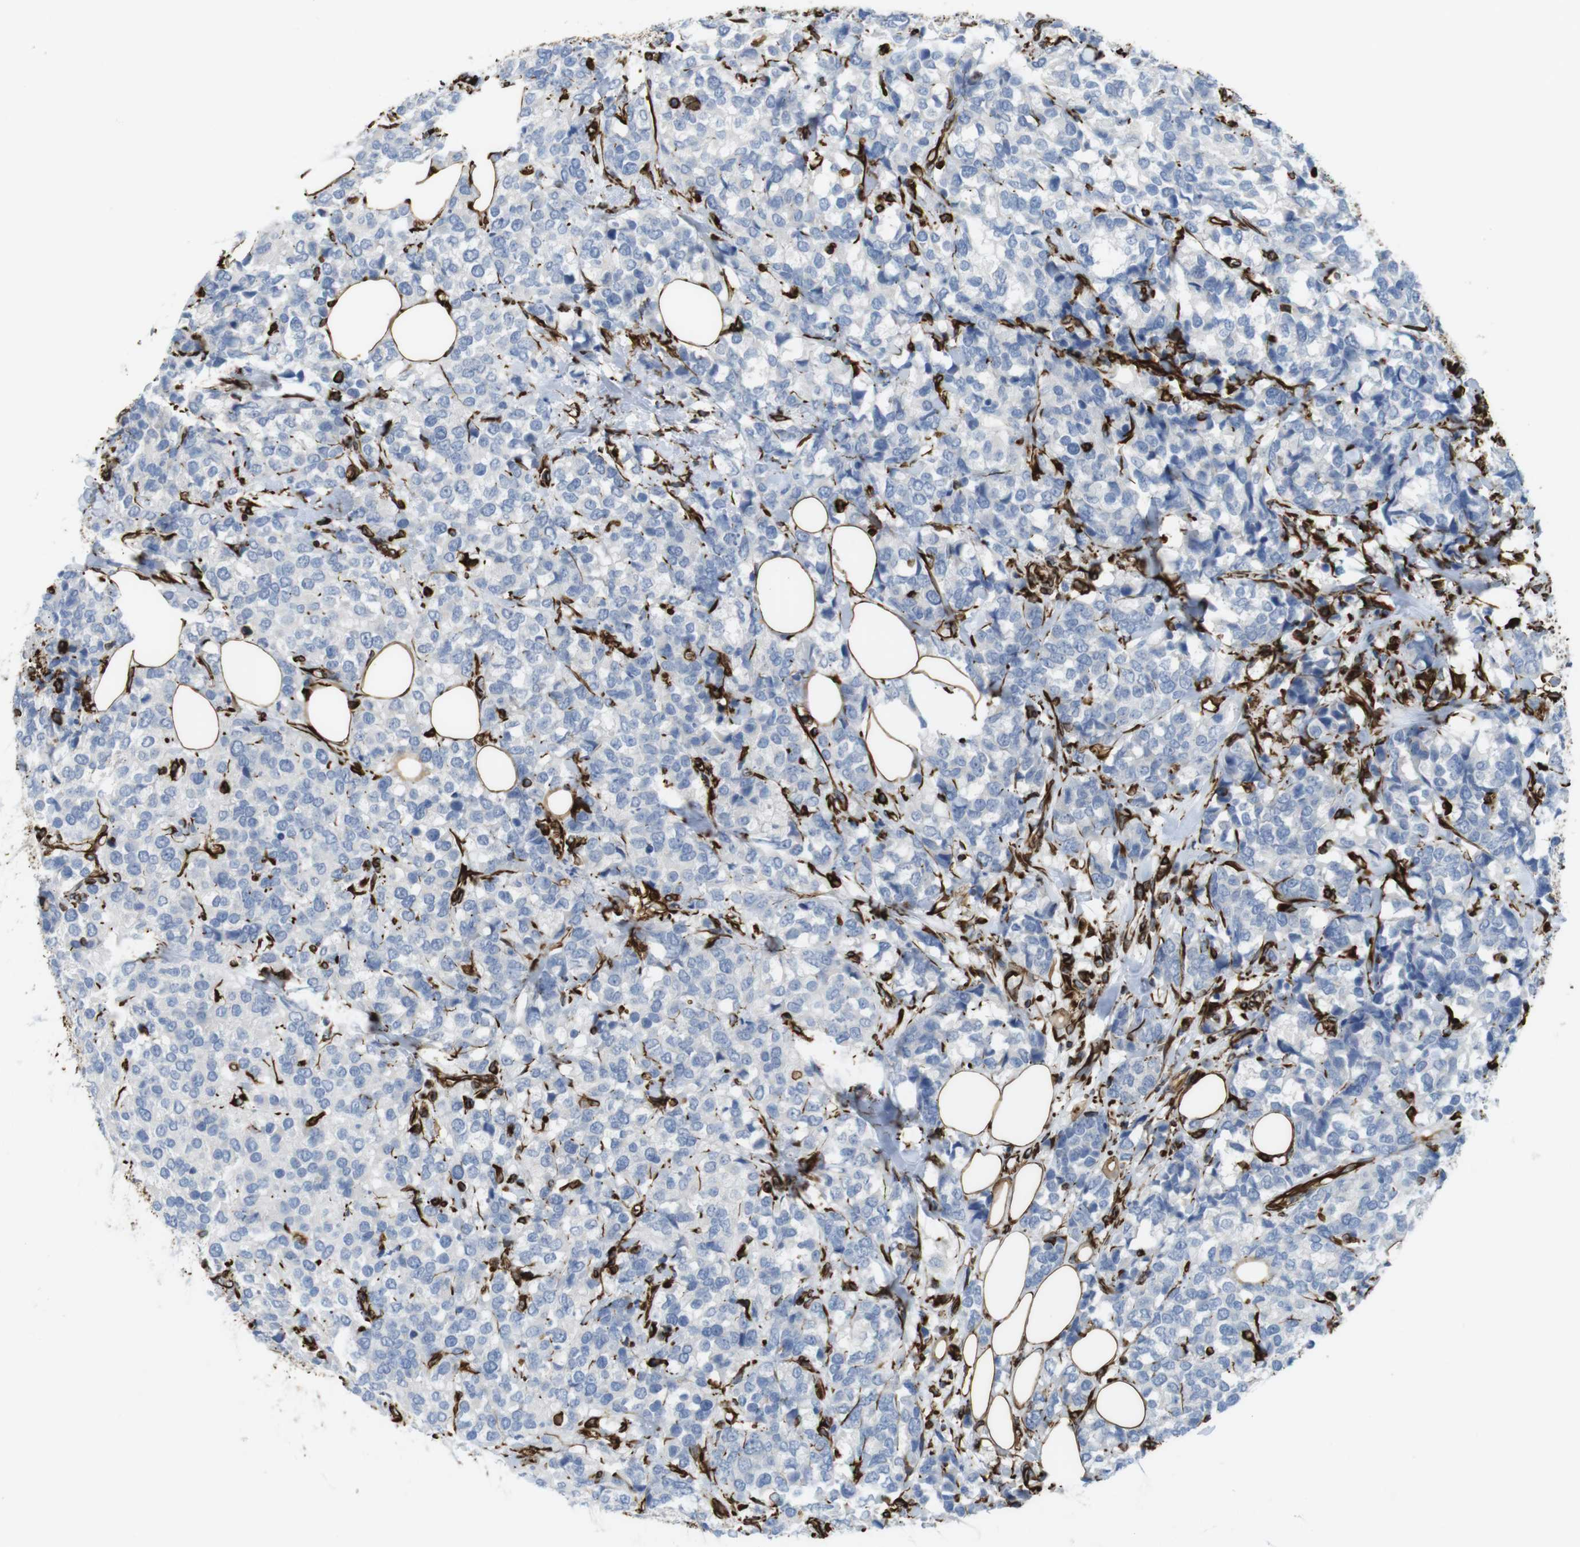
{"staining": {"intensity": "negative", "quantity": "none", "location": "none"}, "tissue": "breast cancer", "cell_type": "Tumor cells", "image_type": "cancer", "snomed": [{"axis": "morphology", "description": "Lobular carcinoma"}, {"axis": "topography", "description": "Breast"}], "caption": "Immunohistochemistry photomicrograph of neoplastic tissue: human lobular carcinoma (breast) stained with DAB shows no significant protein positivity in tumor cells.", "gene": "RALGPS1", "patient": {"sex": "female", "age": 59}}